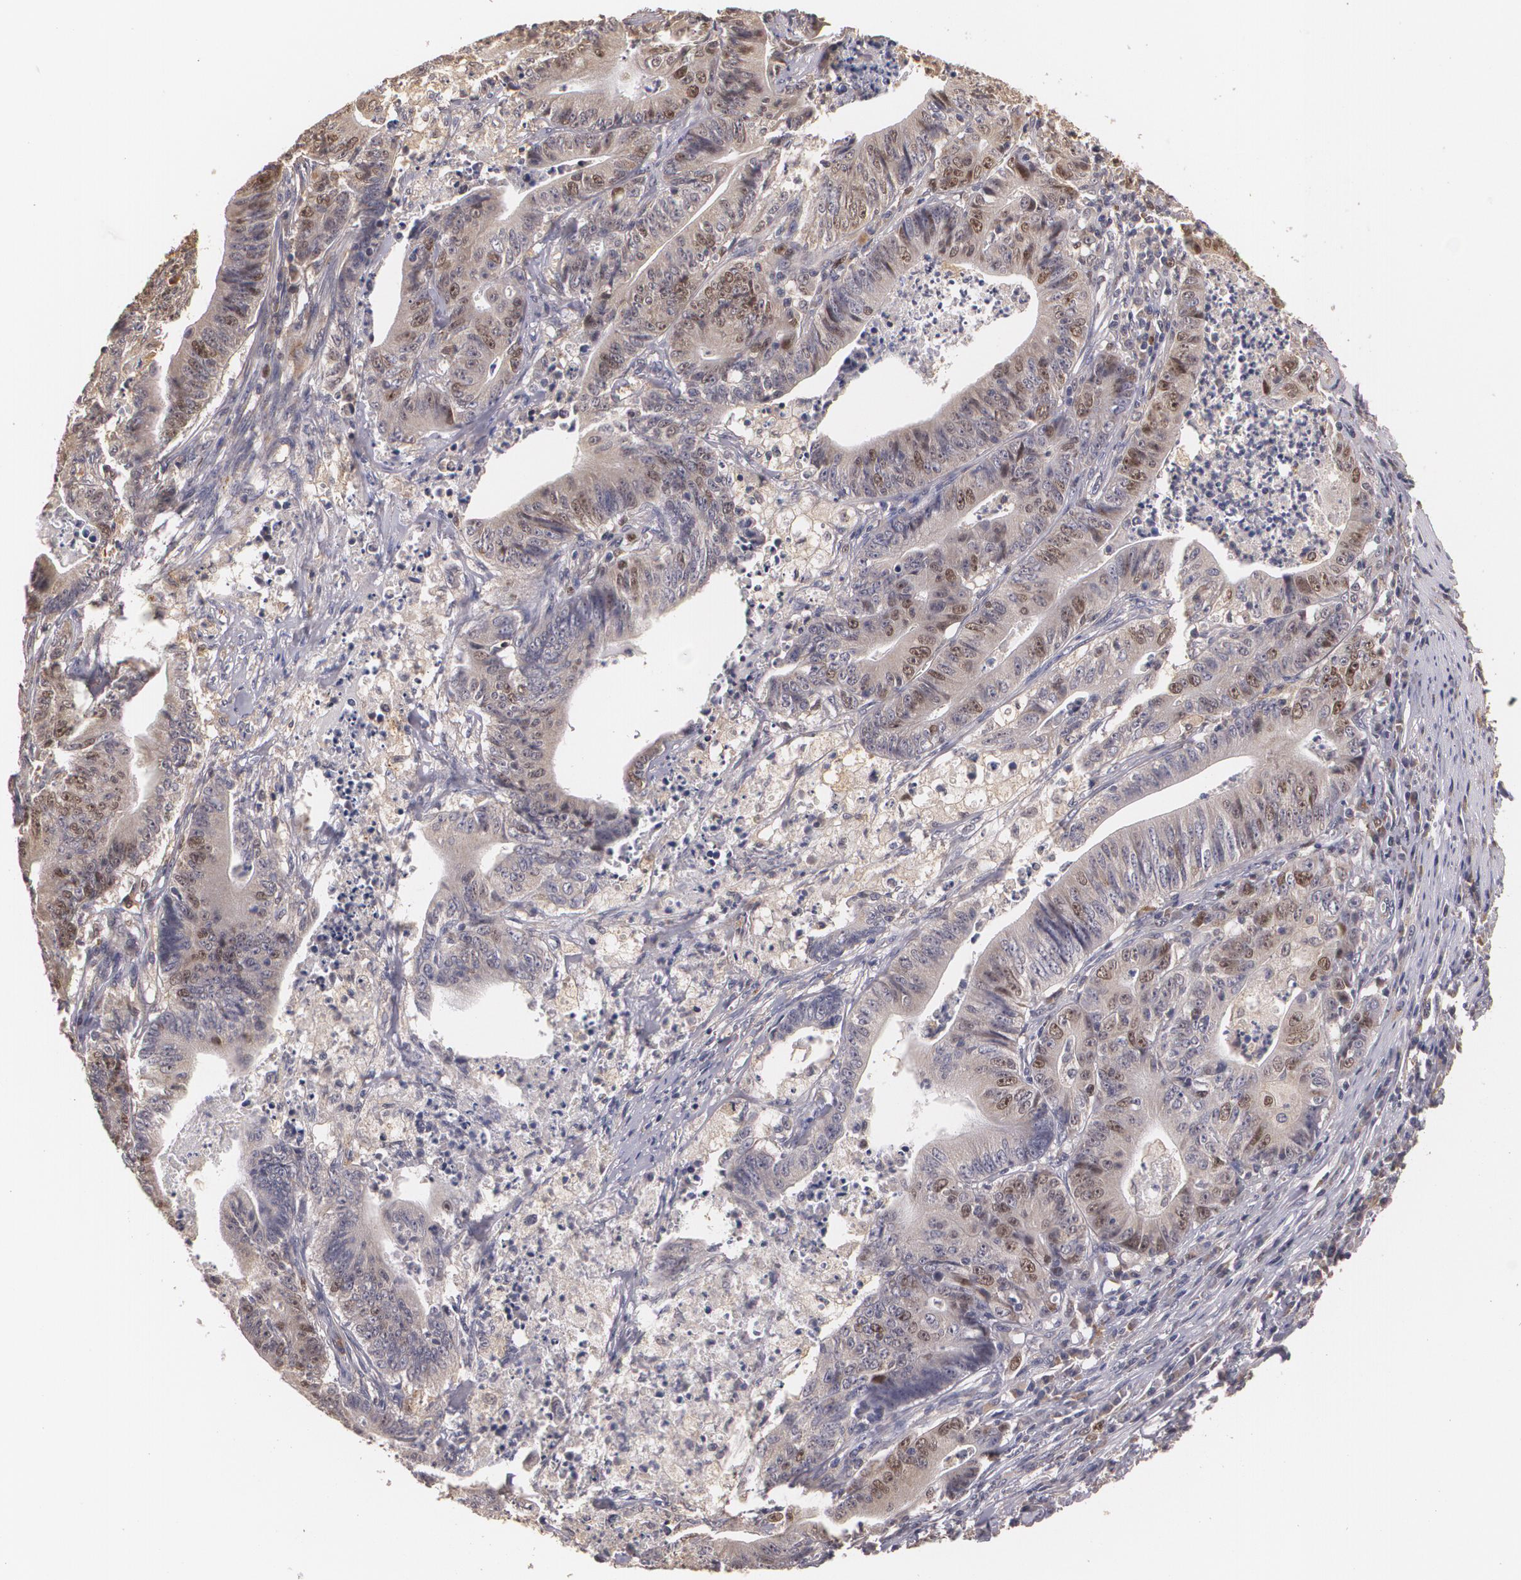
{"staining": {"intensity": "weak", "quantity": "25%-75%", "location": "cytoplasmic/membranous,nuclear"}, "tissue": "stomach cancer", "cell_type": "Tumor cells", "image_type": "cancer", "snomed": [{"axis": "morphology", "description": "Adenocarcinoma, NOS"}, {"axis": "topography", "description": "Stomach, lower"}], "caption": "The image exhibits staining of stomach cancer, revealing weak cytoplasmic/membranous and nuclear protein positivity (brown color) within tumor cells. The staining was performed using DAB (3,3'-diaminobenzidine) to visualize the protein expression in brown, while the nuclei were stained in blue with hematoxylin (Magnification: 20x).", "gene": "BRCA1", "patient": {"sex": "female", "age": 86}}